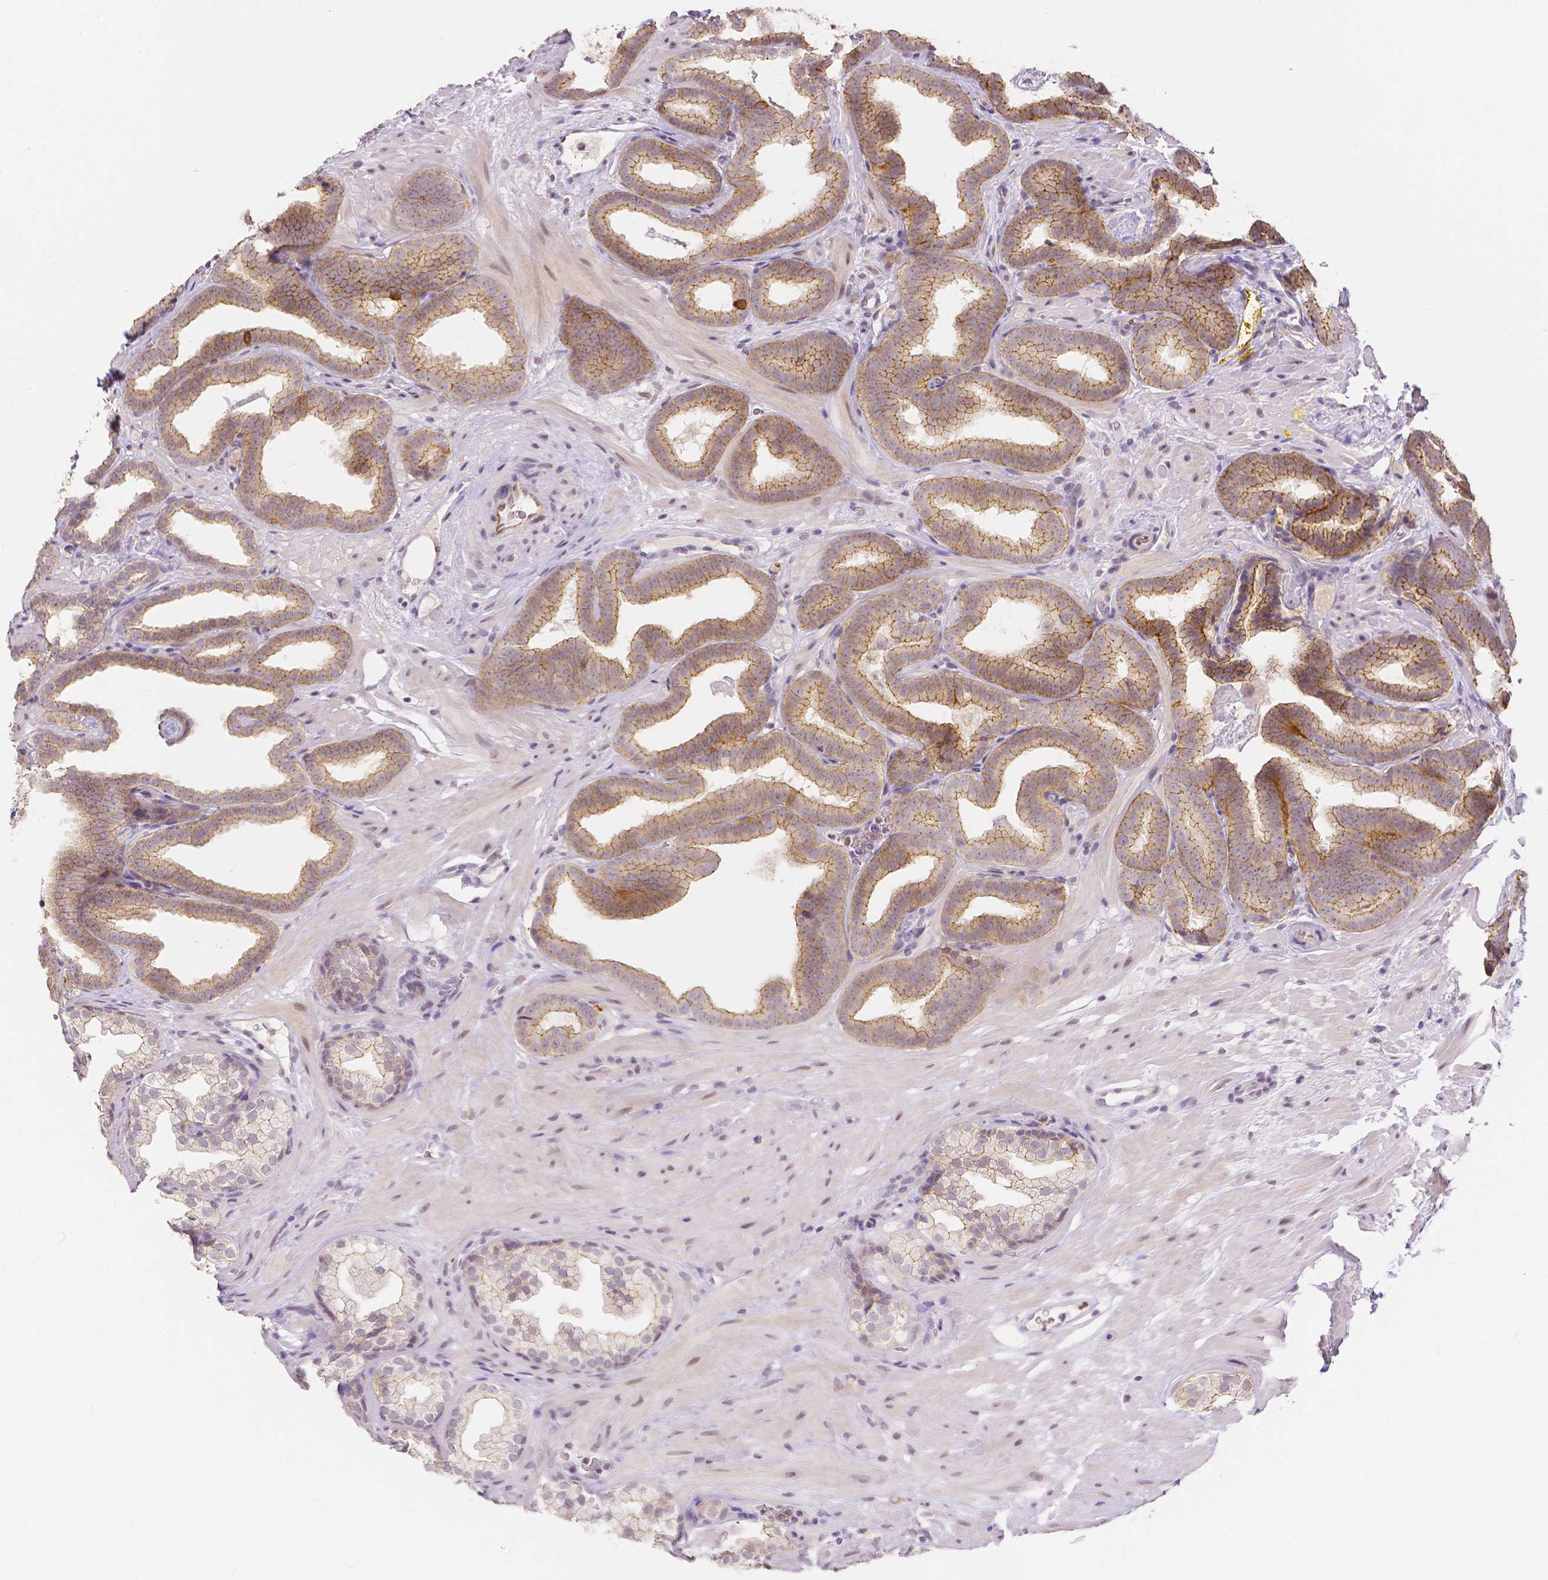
{"staining": {"intensity": "moderate", "quantity": ">75%", "location": "cytoplasmic/membranous"}, "tissue": "prostate cancer", "cell_type": "Tumor cells", "image_type": "cancer", "snomed": [{"axis": "morphology", "description": "Adenocarcinoma, Low grade"}, {"axis": "topography", "description": "Prostate"}], "caption": "Human prostate low-grade adenocarcinoma stained with a protein marker reveals moderate staining in tumor cells.", "gene": "OCLN", "patient": {"sex": "male", "age": 63}}